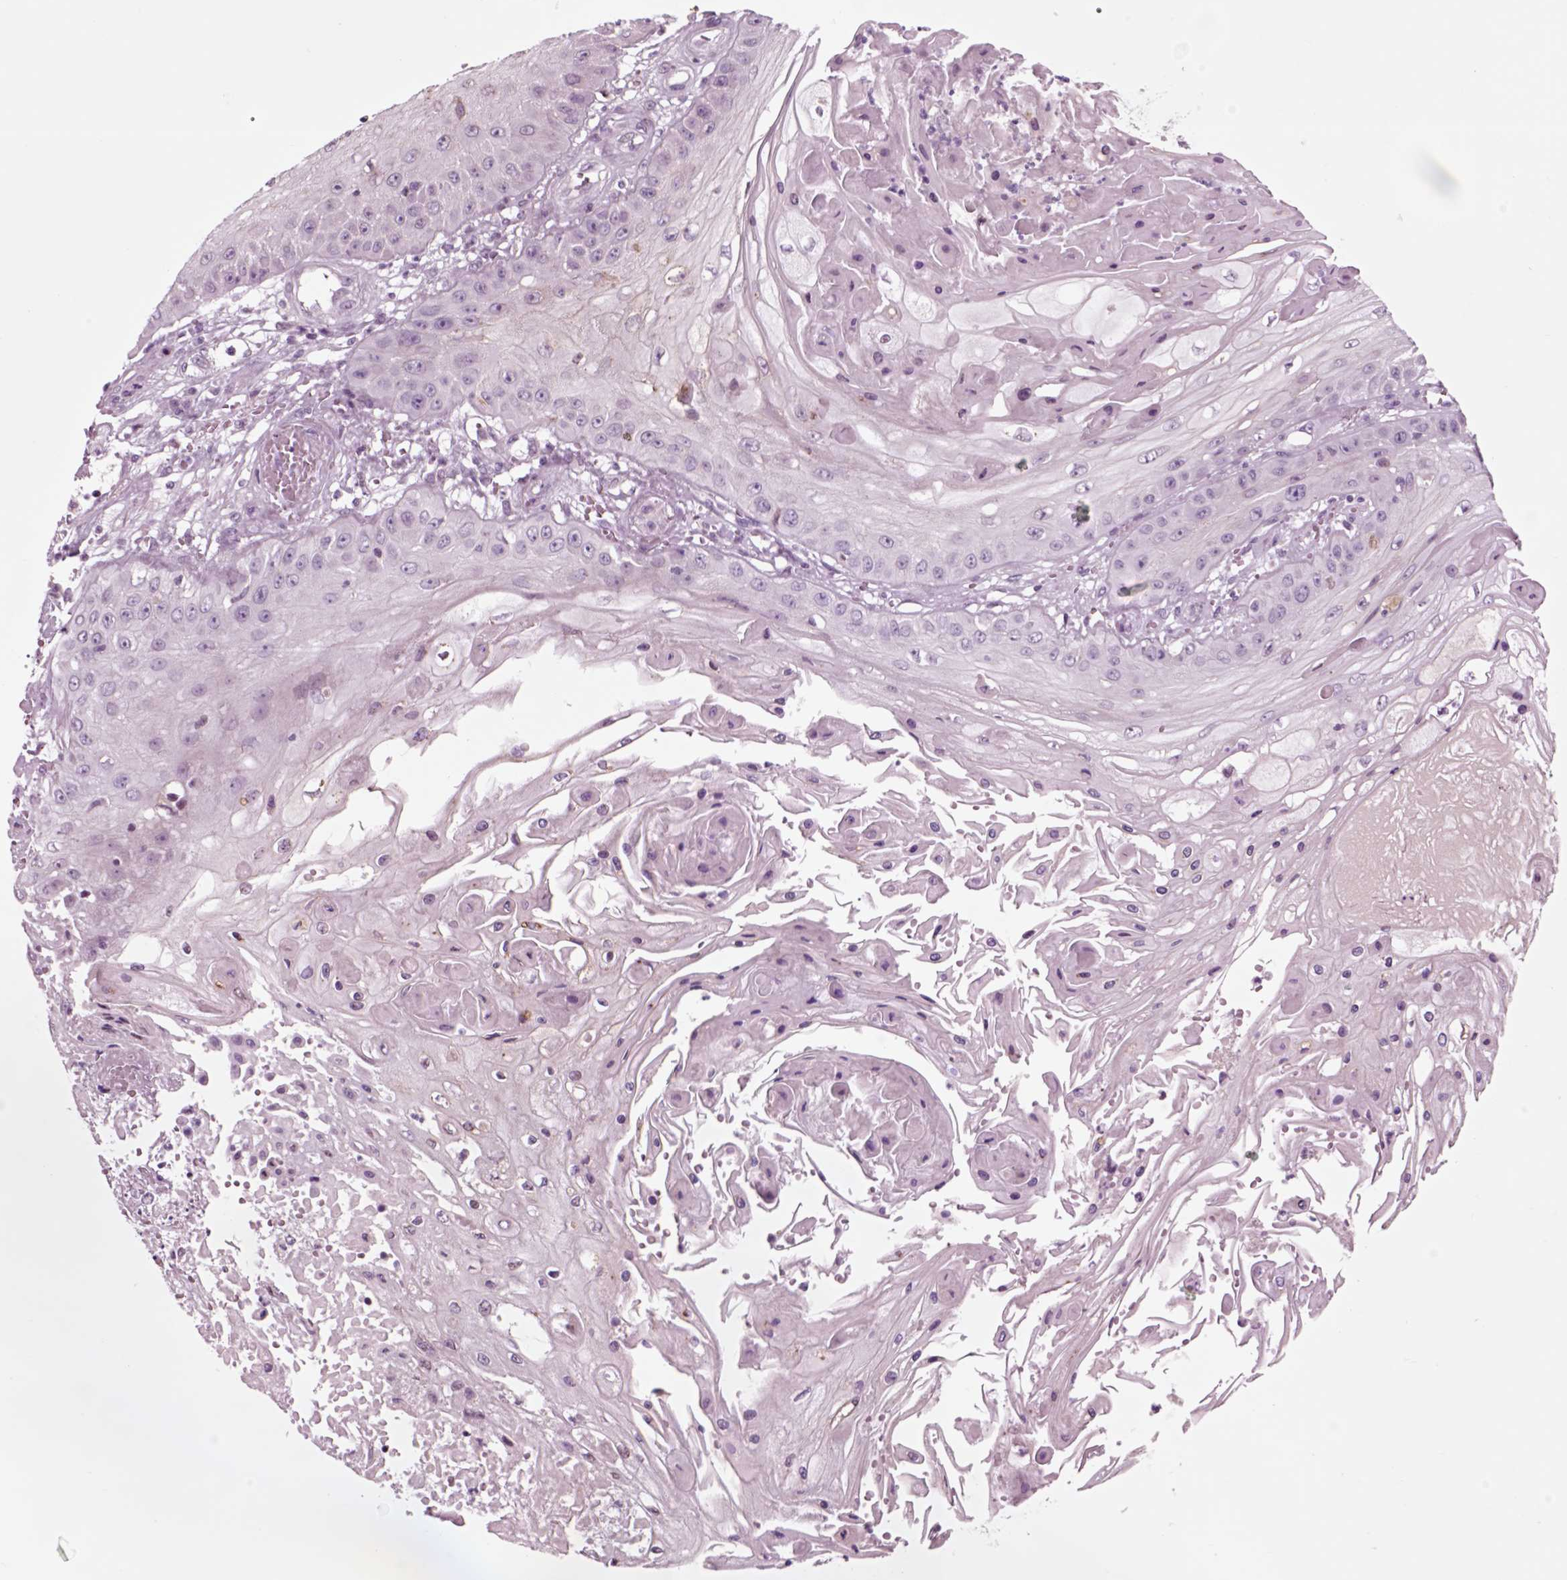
{"staining": {"intensity": "negative", "quantity": "none", "location": "none"}, "tissue": "skin cancer", "cell_type": "Tumor cells", "image_type": "cancer", "snomed": [{"axis": "morphology", "description": "Squamous cell carcinoma, NOS"}, {"axis": "topography", "description": "Skin"}], "caption": "Immunohistochemistry histopathology image of squamous cell carcinoma (skin) stained for a protein (brown), which exhibits no staining in tumor cells.", "gene": "CHGB", "patient": {"sex": "male", "age": 70}}